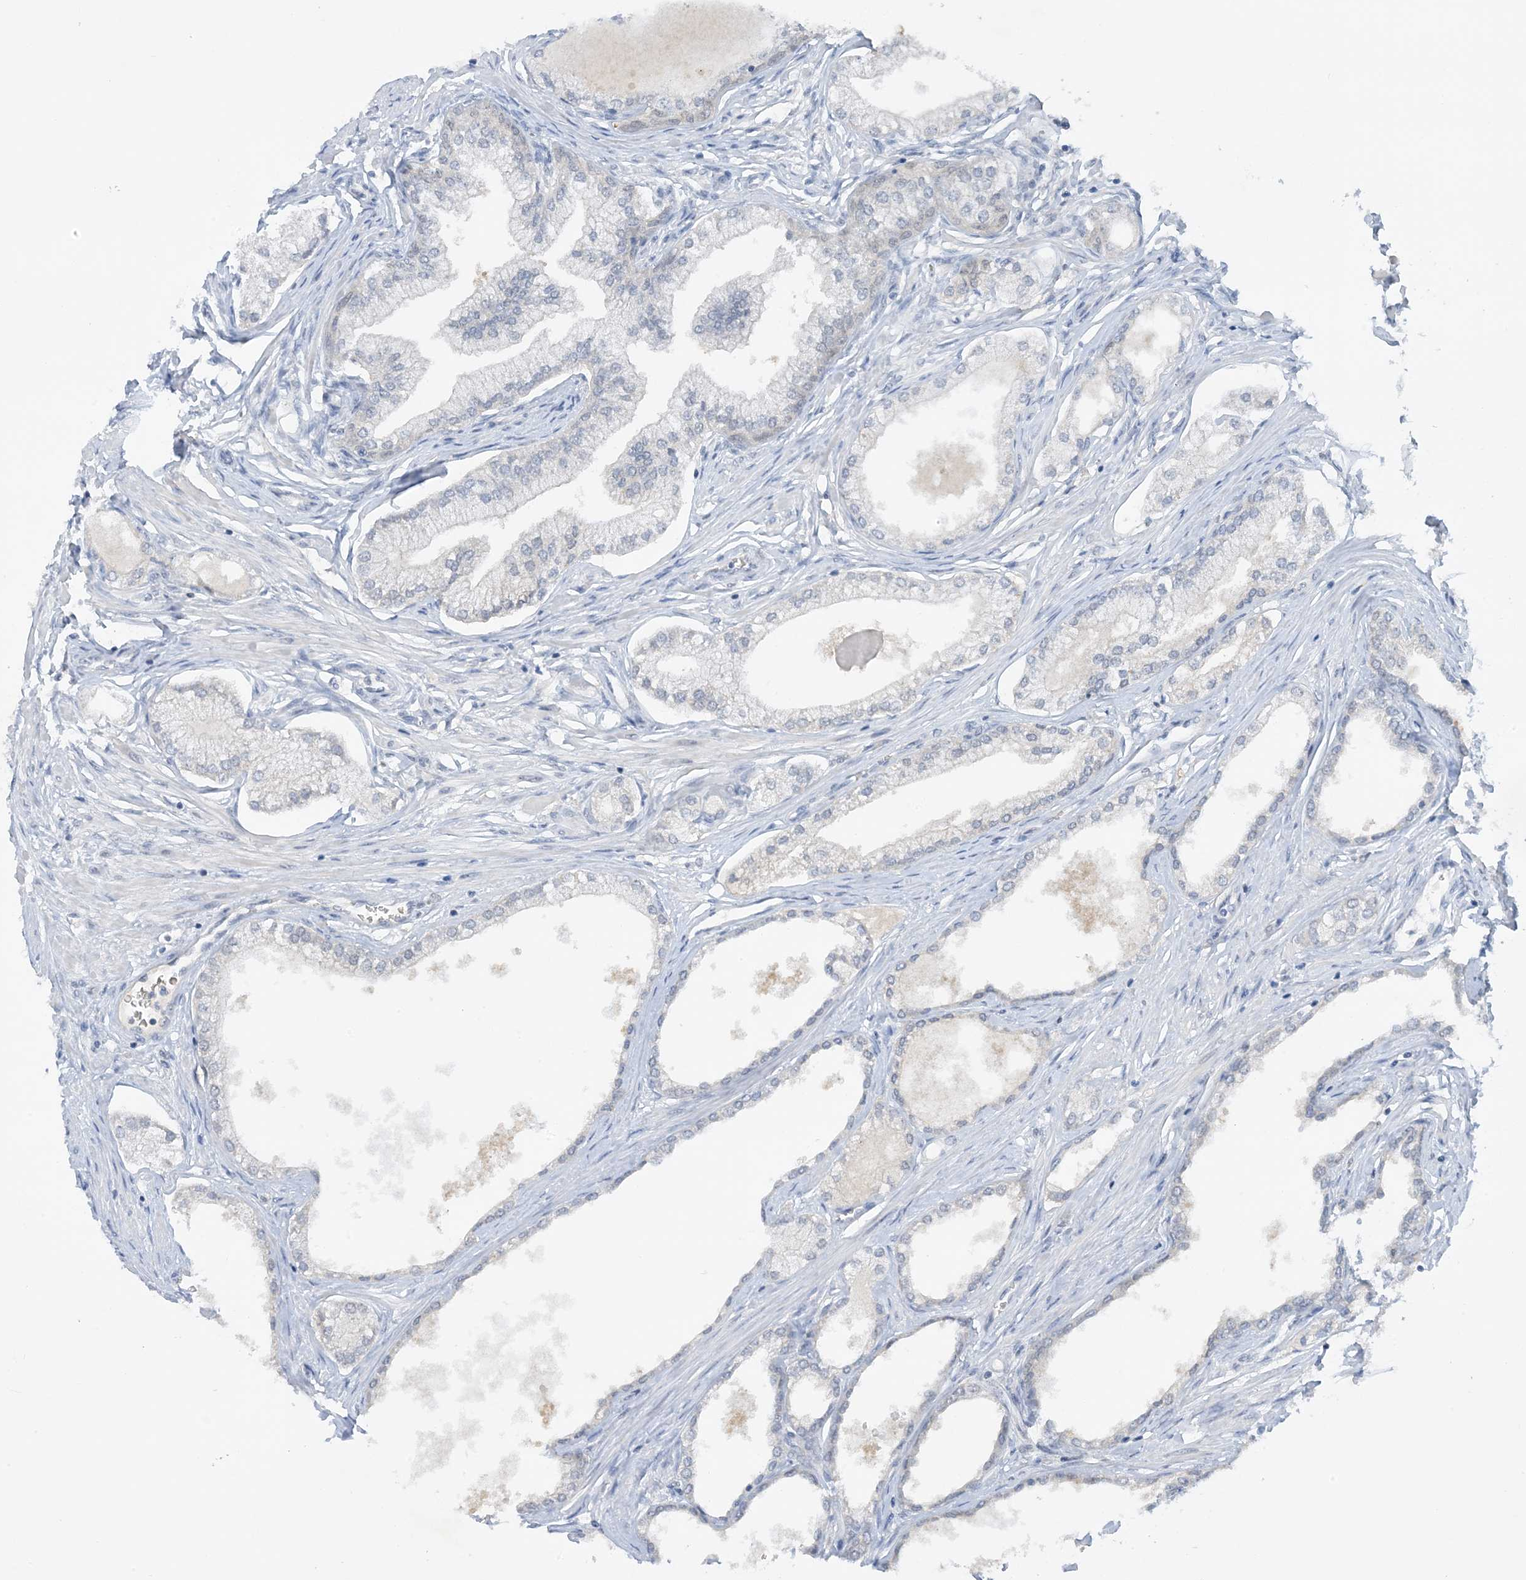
{"staining": {"intensity": "negative", "quantity": "none", "location": "none"}, "tissue": "prostate", "cell_type": "Glandular cells", "image_type": "normal", "snomed": [{"axis": "morphology", "description": "Normal tissue, NOS"}, {"axis": "morphology", "description": "Urothelial carcinoma, Low grade"}, {"axis": "topography", "description": "Urinary bladder"}, {"axis": "topography", "description": "Prostate"}], "caption": "Human prostate stained for a protein using IHC displays no expression in glandular cells.", "gene": "UBE2E1", "patient": {"sex": "male", "age": 60}}